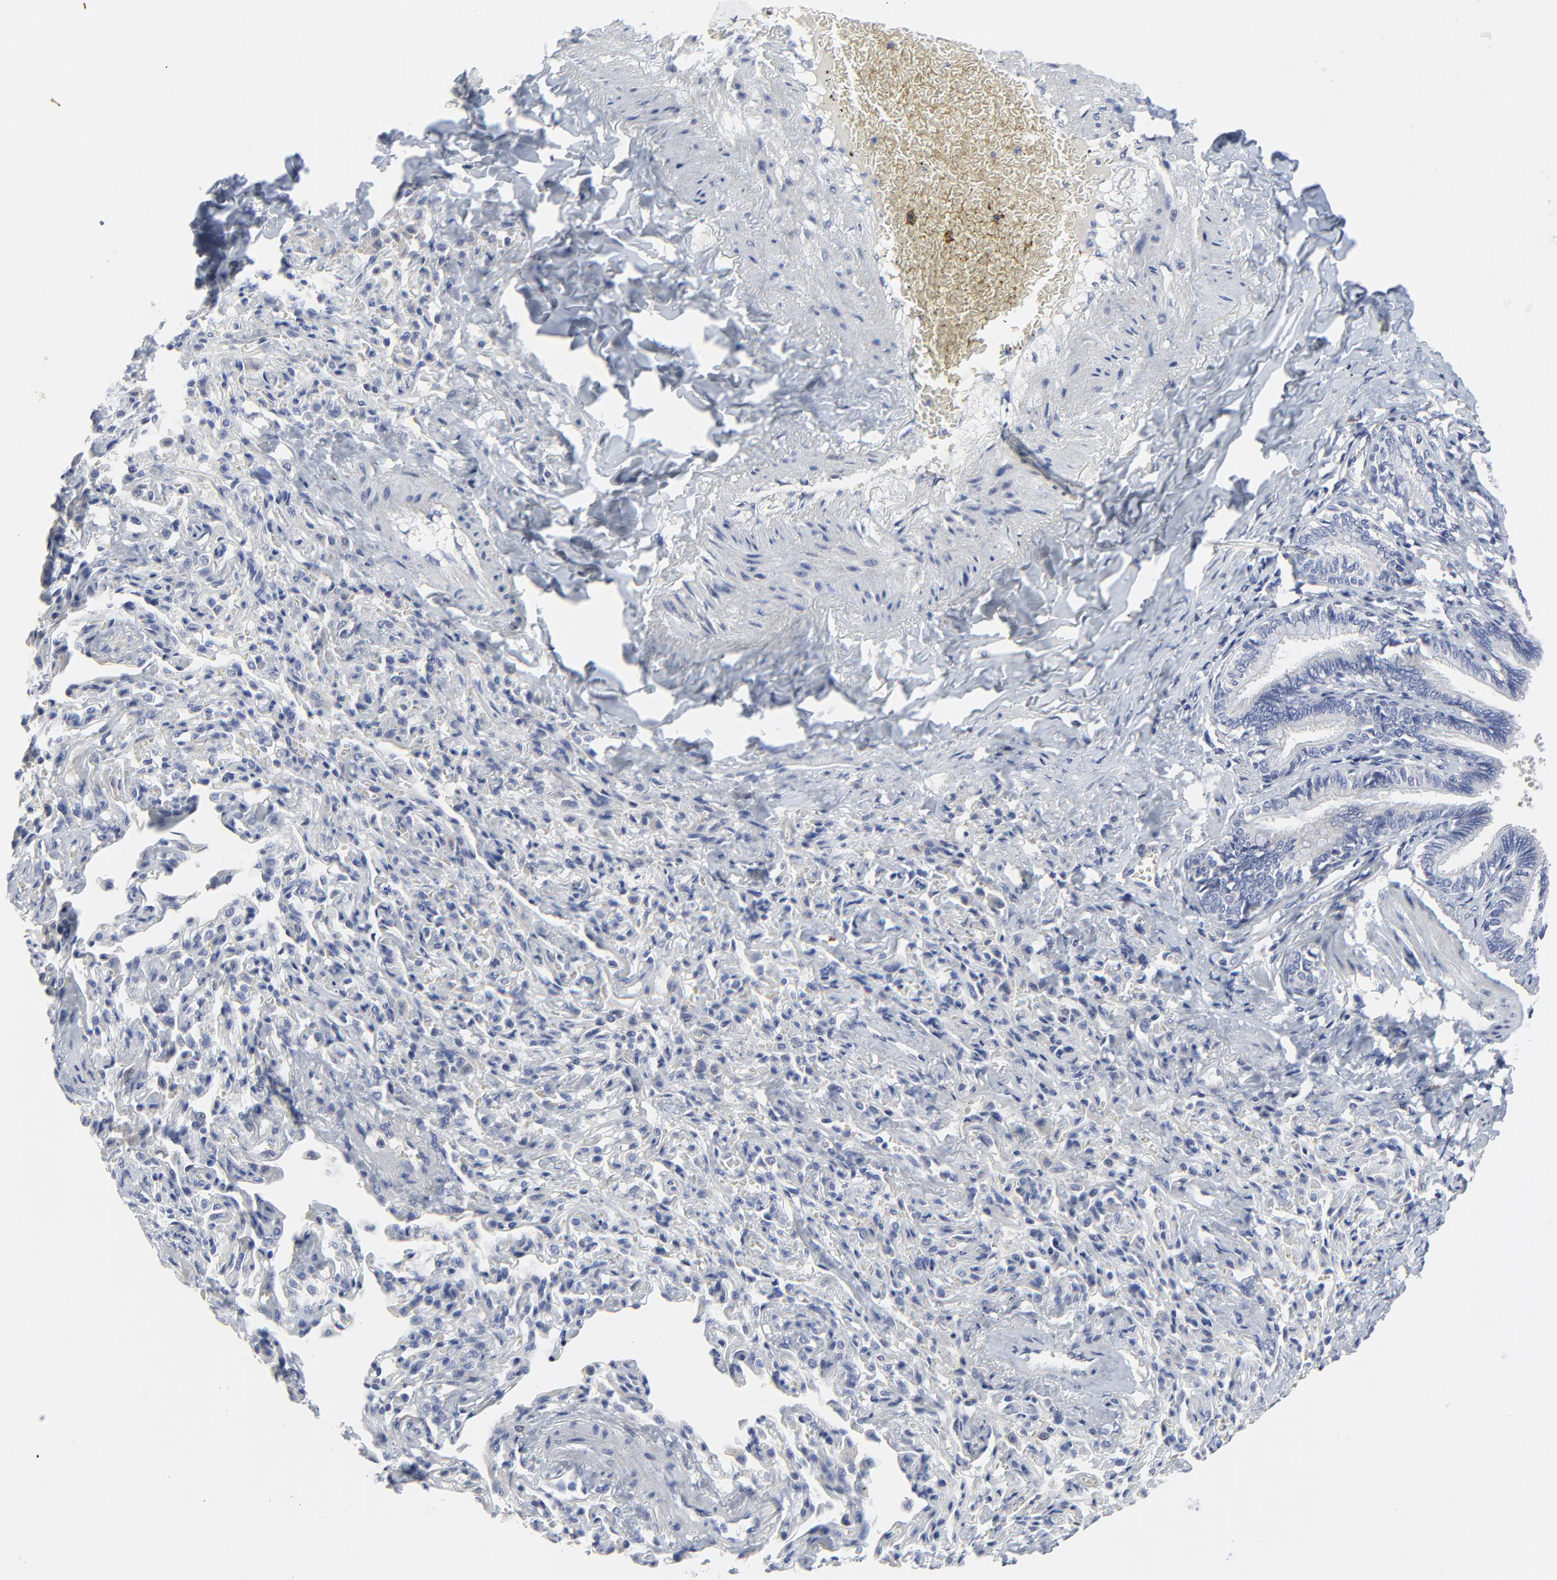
{"staining": {"intensity": "negative", "quantity": "none", "location": "none"}, "tissue": "bronchus", "cell_type": "Respiratory epithelial cells", "image_type": "normal", "snomed": [{"axis": "morphology", "description": "Normal tissue, NOS"}, {"axis": "topography", "description": "Lung"}], "caption": "Image shows no protein staining in respiratory epithelial cells of normal bronchus. (Brightfield microscopy of DAB (3,3'-diaminobenzidine) immunohistochemistry at high magnification).", "gene": "NLGN3", "patient": {"sex": "male", "age": 64}}